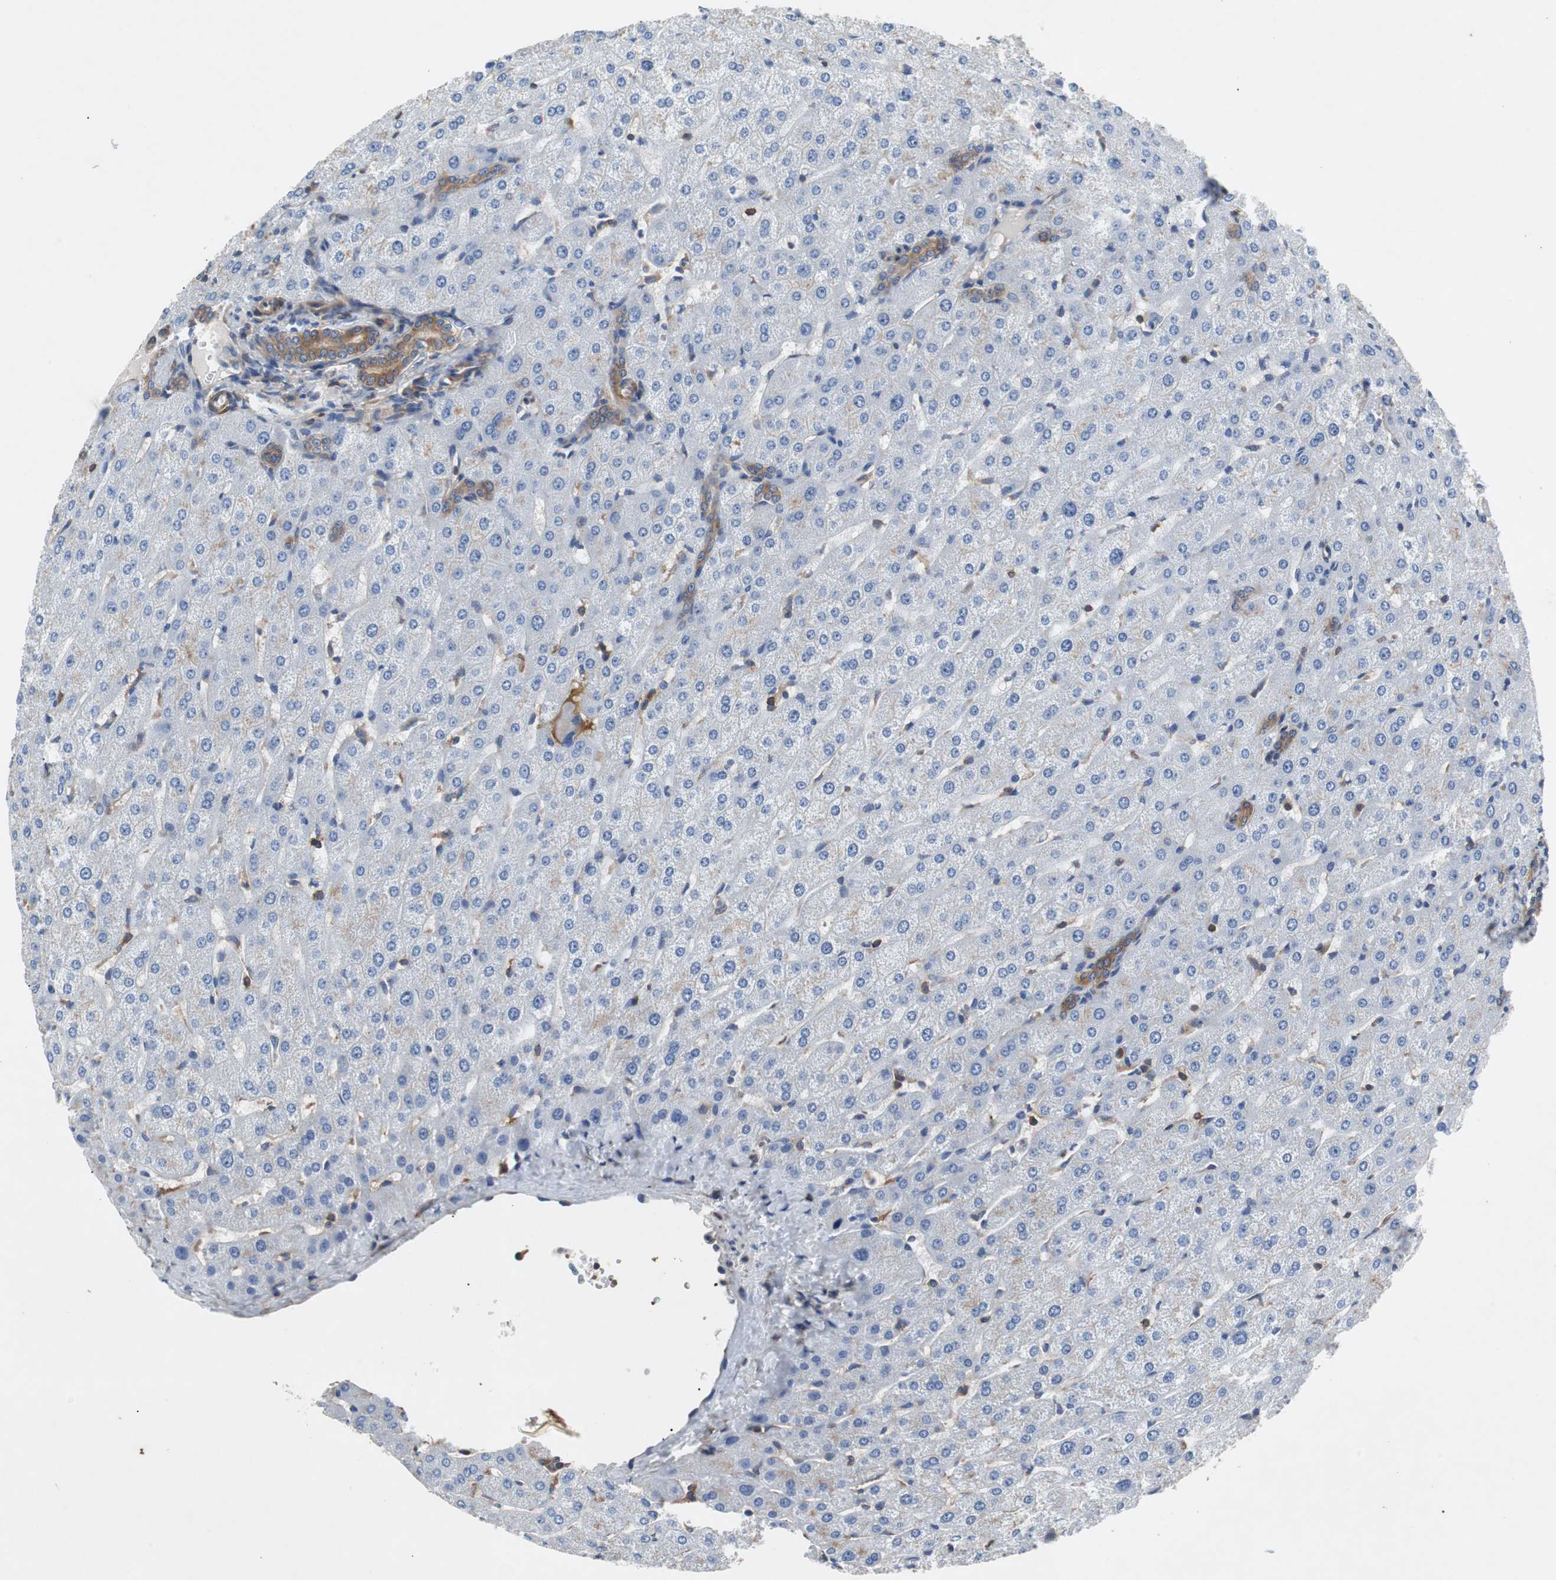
{"staining": {"intensity": "moderate", "quantity": ">75%", "location": "cytoplasmic/membranous"}, "tissue": "liver", "cell_type": "Cholangiocytes", "image_type": "normal", "snomed": [{"axis": "morphology", "description": "Normal tissue, NOS"}, {"axis": "morphology", "description": "Fibrosis, NOS"}, {"axis": "topography", "description": "Liver"}], "caption": "Immunohistochemistry (IHC) of unremarkable liver demonstrates medium levels of moderate cytoplasmic/membranous expression in about >75% of cholangiocytes. The protein of interest is stained brown, and the nuclei are stained in blue (DAB (3,3'-diaminobenzidine) IHC with brightfield microscopy, high magnification).", "gene": "GYS1", "patient": {"sex": "female", "age": 29}}